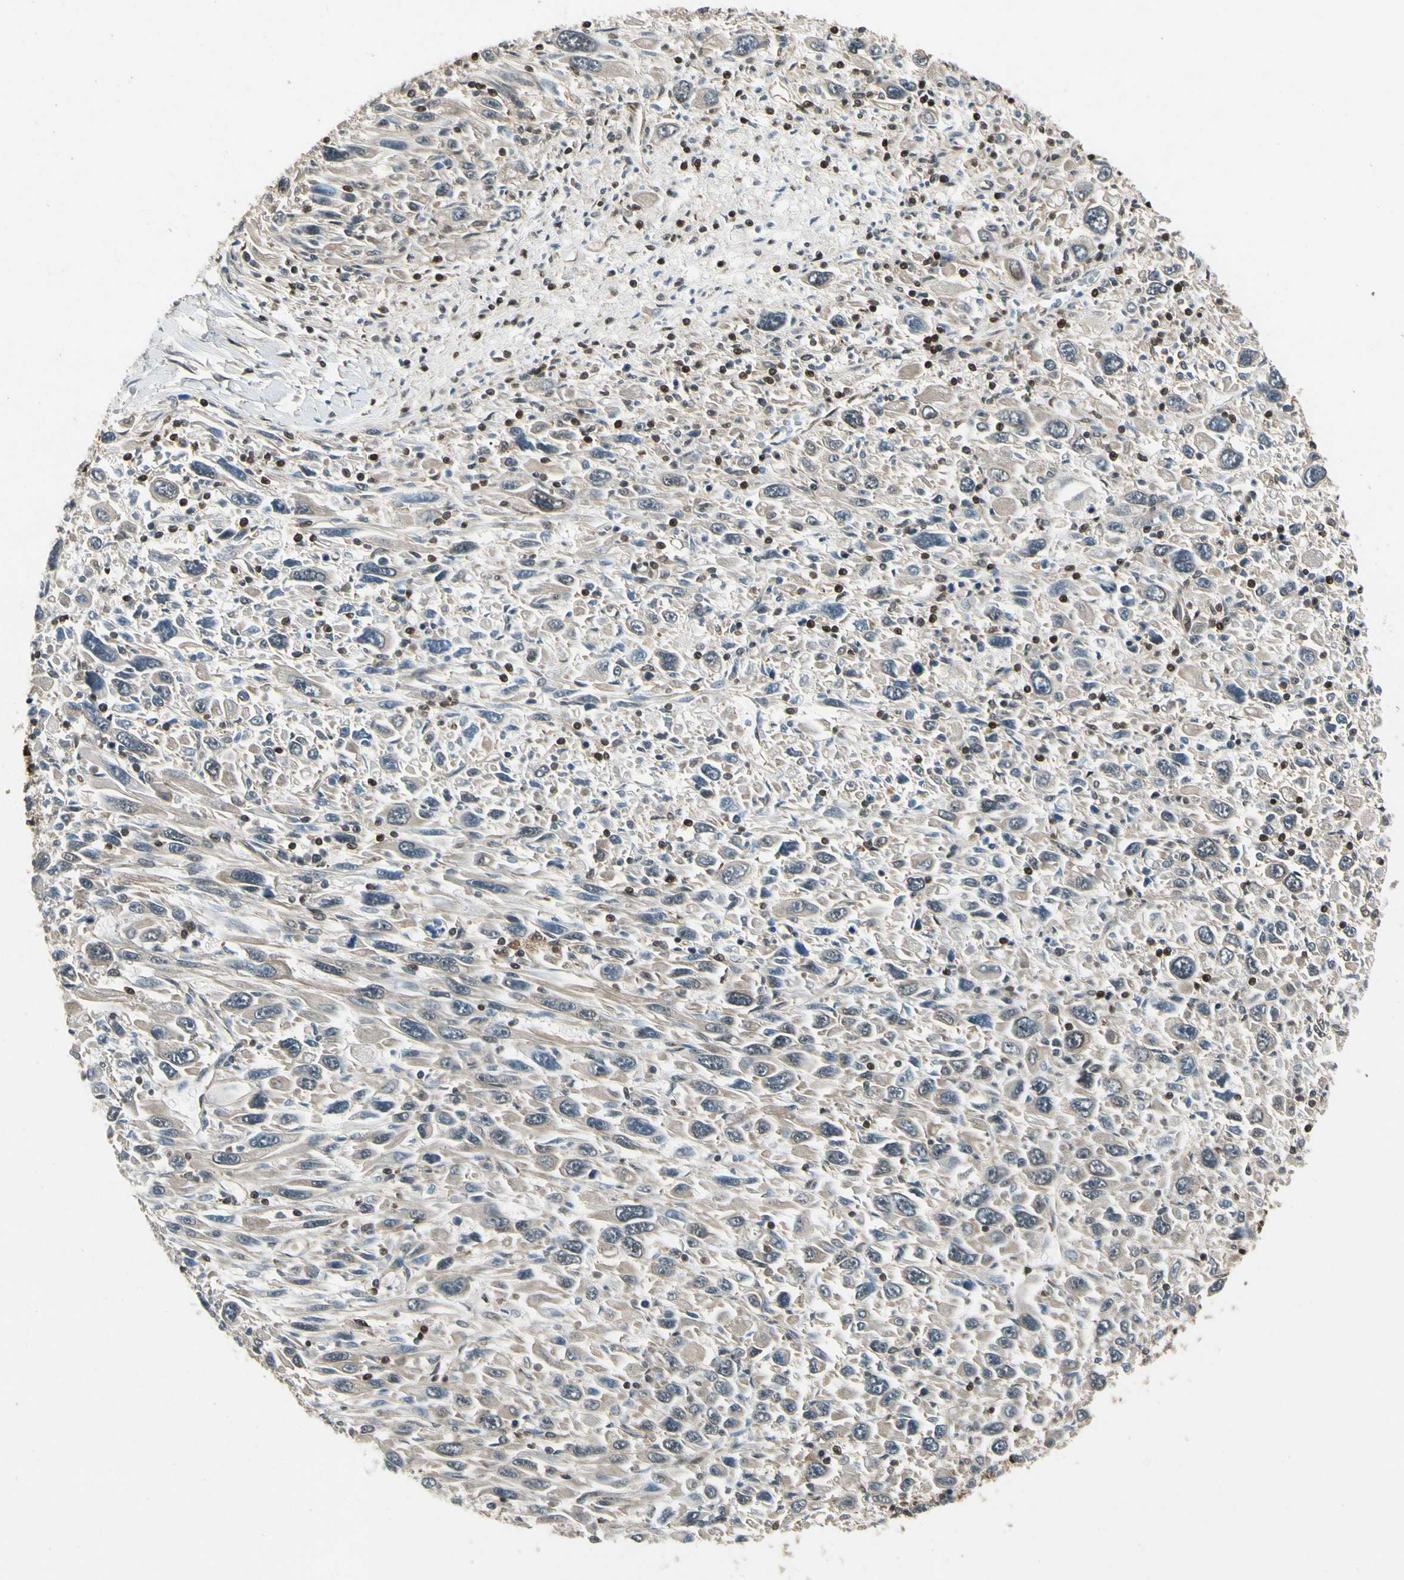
{"staining": {"intensity": "weak", "quantity": "25%-75%", "location": "cytoplasmic/membranous"}, "tissue": "melanoma", "cell_type": "Tumor cells", "image_type": "cancer", "snomed": [{"axis": "morphology", "description": "Malignant melanoma, Metastatic site"}, {"axis": "topography", "description": "Skin"}], "caption": "Protein staining by immunohistochemistry displays weak cytoplasmic/membranous staining in about 25%-75% of tumor cells in malignant melanoma (metastatic site).", "gene": "YWHAQ", "patient": {"sex": "female", "age": 56}}